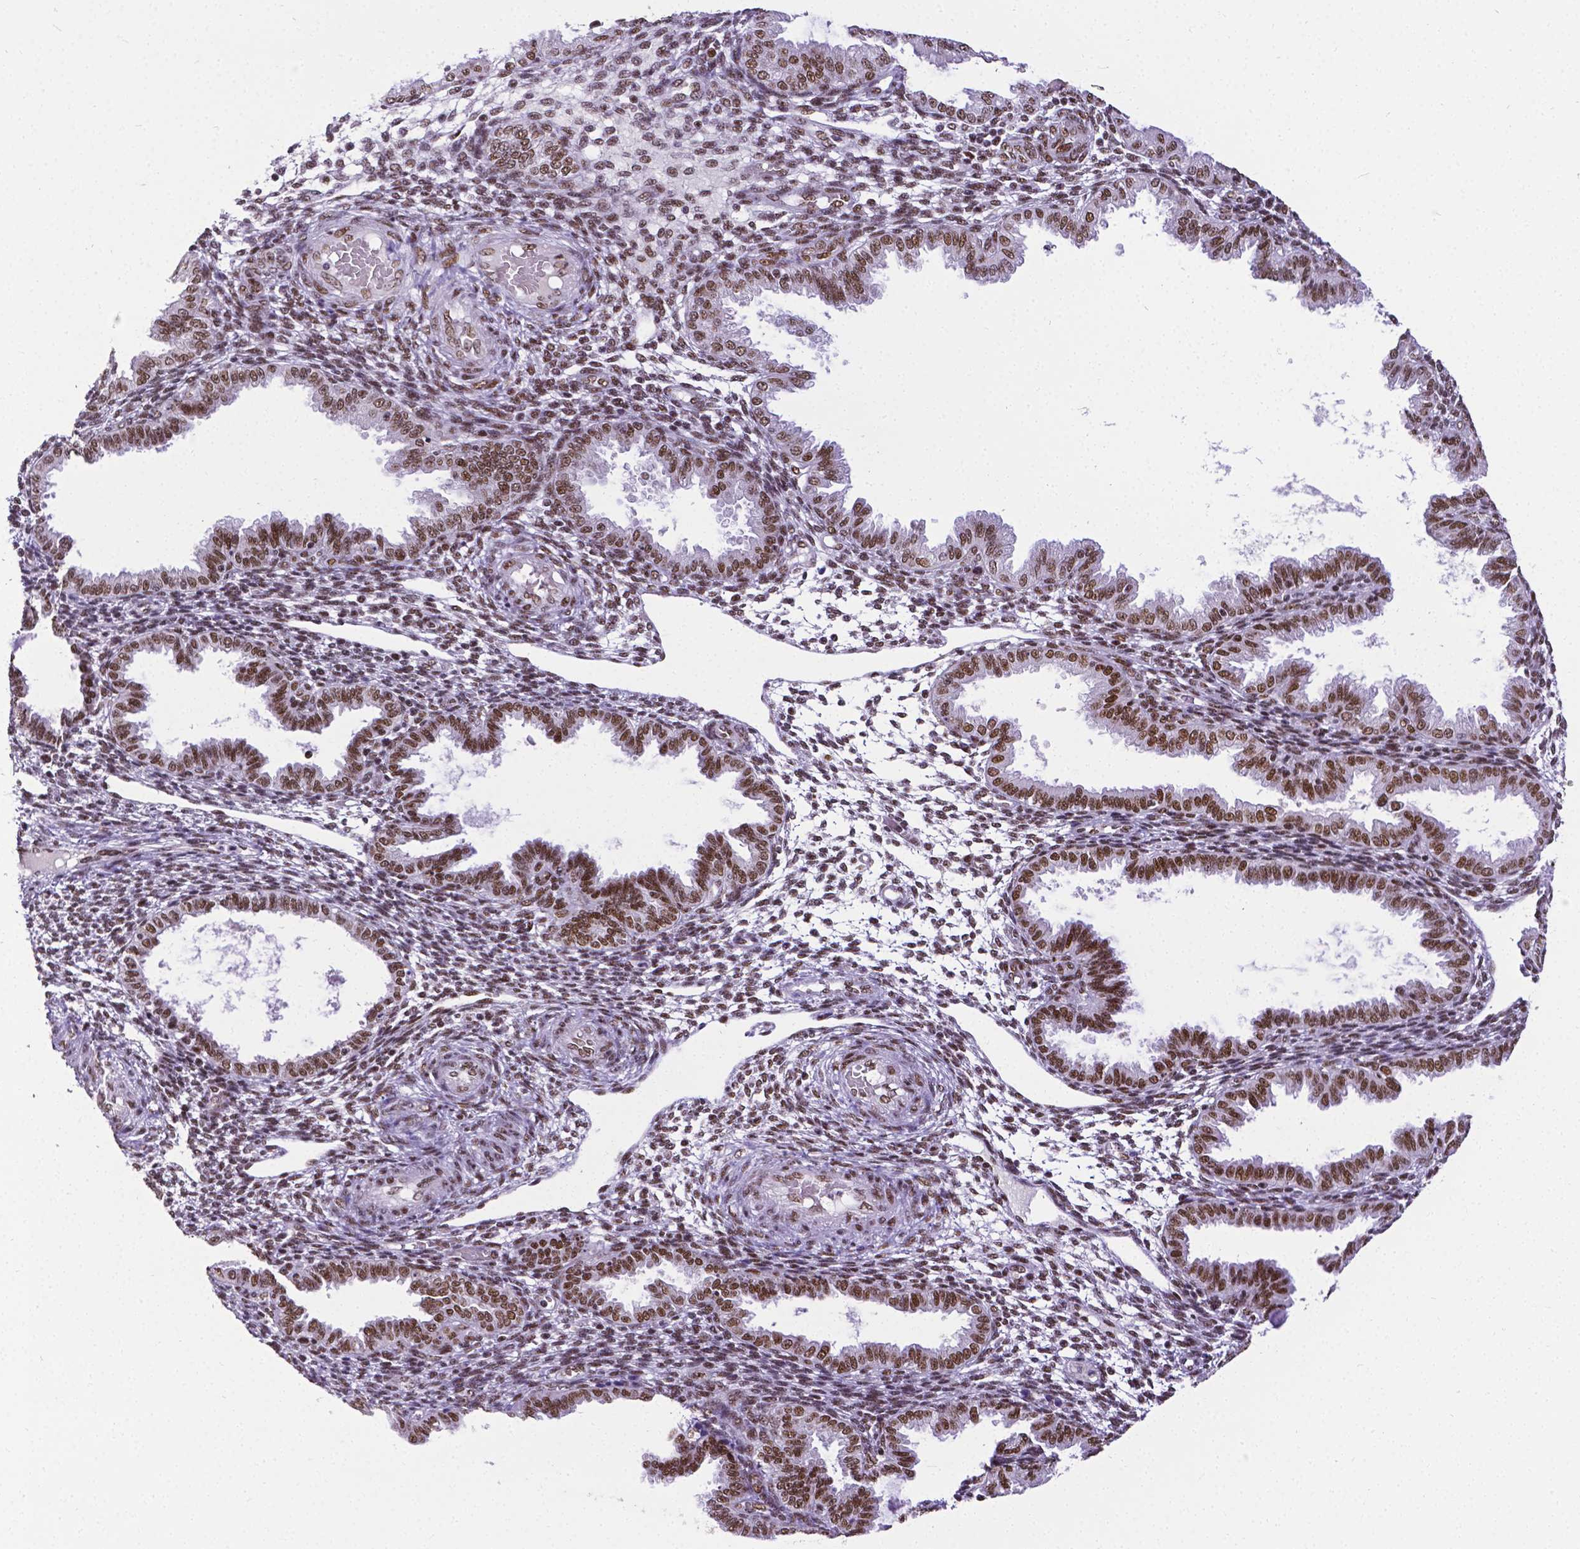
{"staining": {"intensity": "moderate", "quantity": "25%-75%", "location": "nuclear"}, "tissue": "endometrium", "cell_type": "Cells in endometrial stroma", "image_type": "normal", "snomed": [{"axis": "morphology", "description": "Normal tissue, NOS"}, {"axis": "topography", "description": "Endometrium"}], "caption": "DAB (3,3'-diaminobenzidine) immunohistochemical staining of normal endometrium shows moderate nuclear protein positivity in approximately 25%-75% of cells in endometrial stroma. (Brightfield microscopy of DAB IHC at high magnification).", "gene": "REST", "patient": {"sex": "female", "age": 33}}